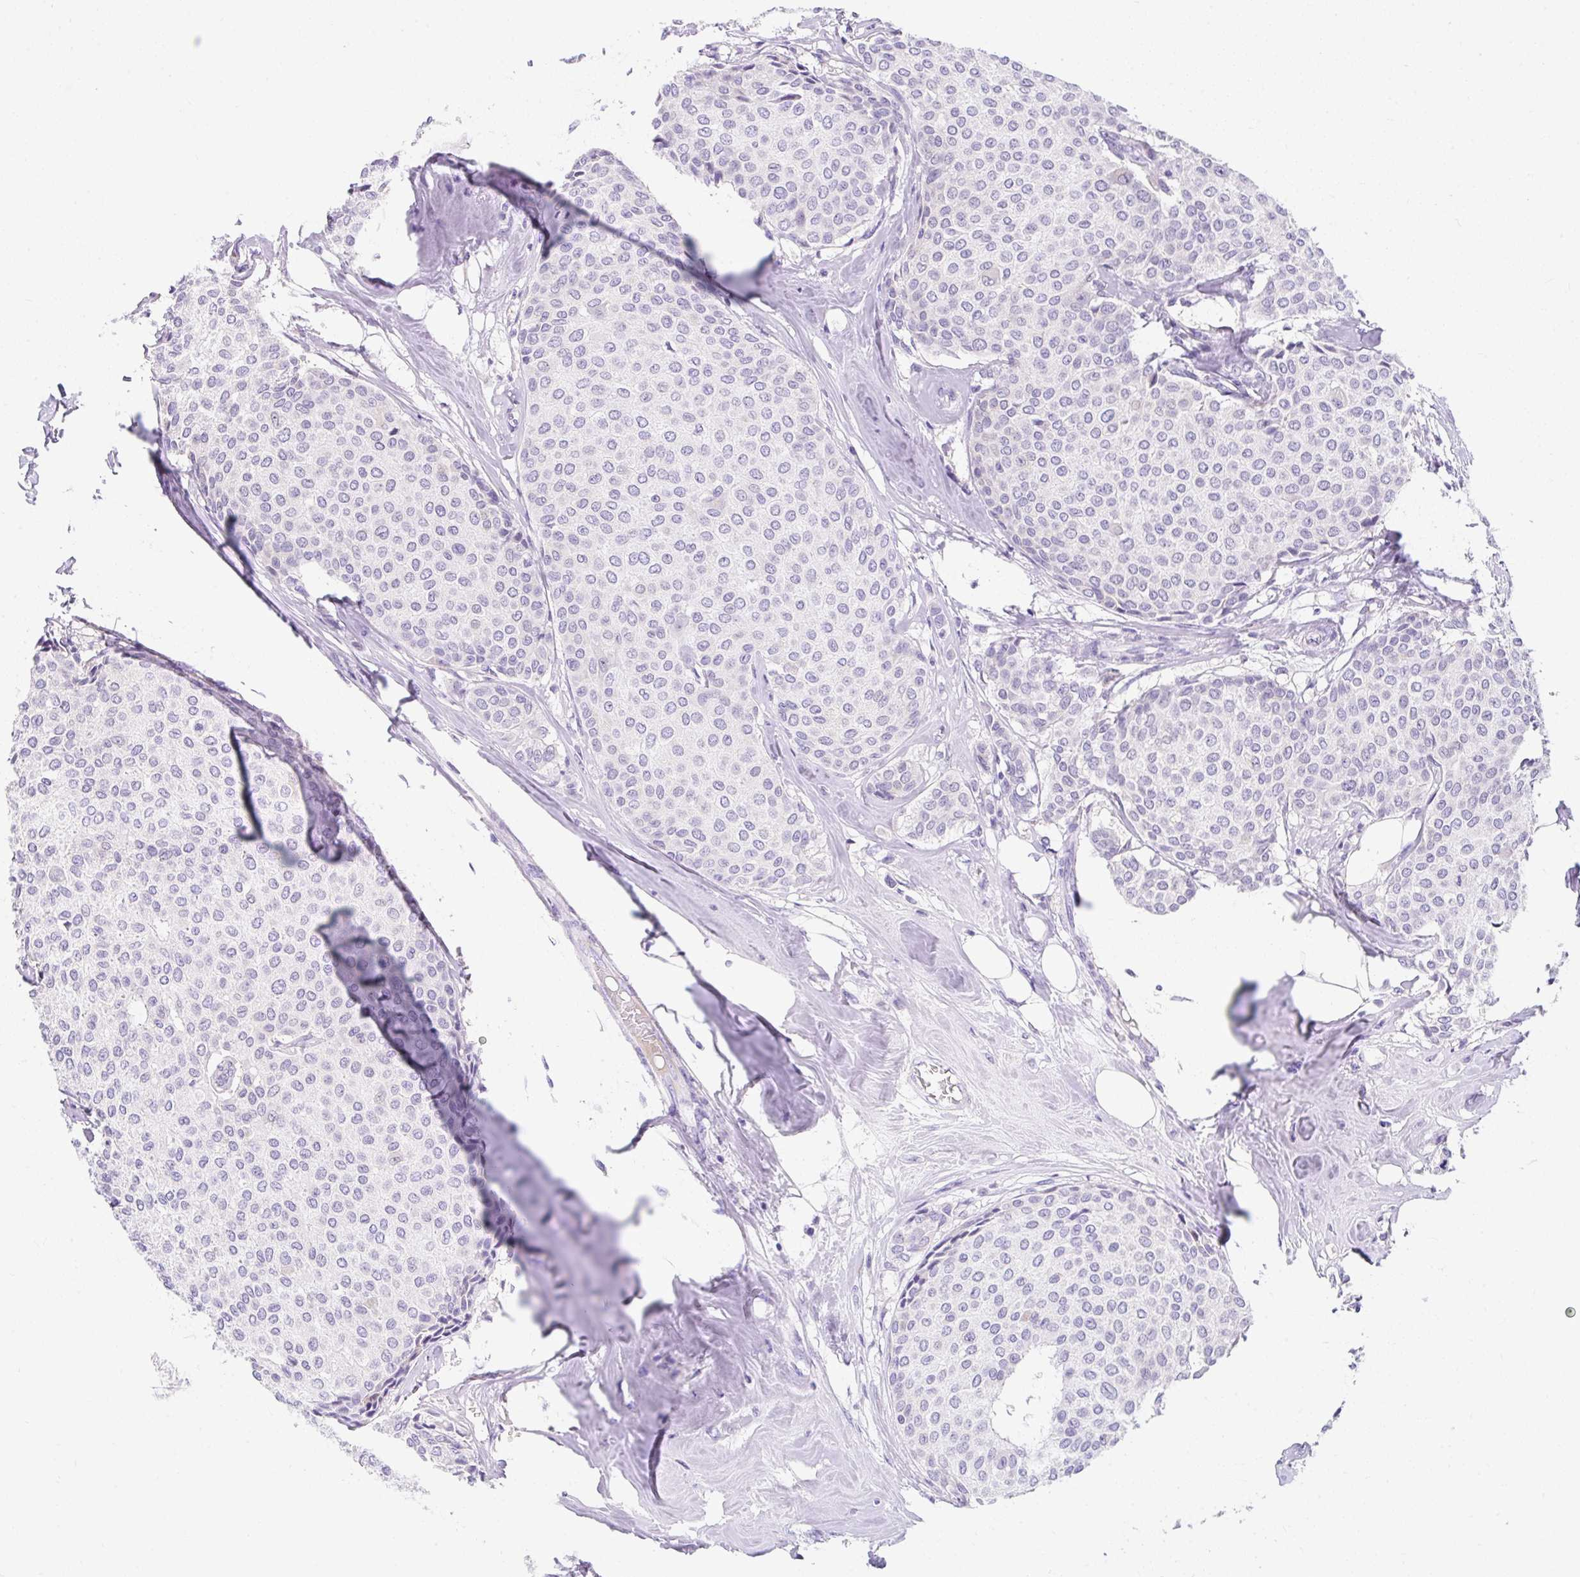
{"staining": {"intensity": "negative", "quantity": "none", "location": "none"}, "tissue": "breast cancer", "cell_type": "Tumor cells", "image_type": "cancer", "snomed": [{"axis": "morphology", "description": "Duct carcinoma"}, {"axis": "topography", "description": "Breast"}], "caption": "High magnification brightfield microscopy of breast cancer (infiltrating ductal carcinoma) stained with DAB (3,3'-diaminobenzidine) (brown) and counterstained with hematoxylin (blue): tumor cells show no significant expression.", "gene": "GOLGA8A", "patient": {"sex": "female", "age": 47}}